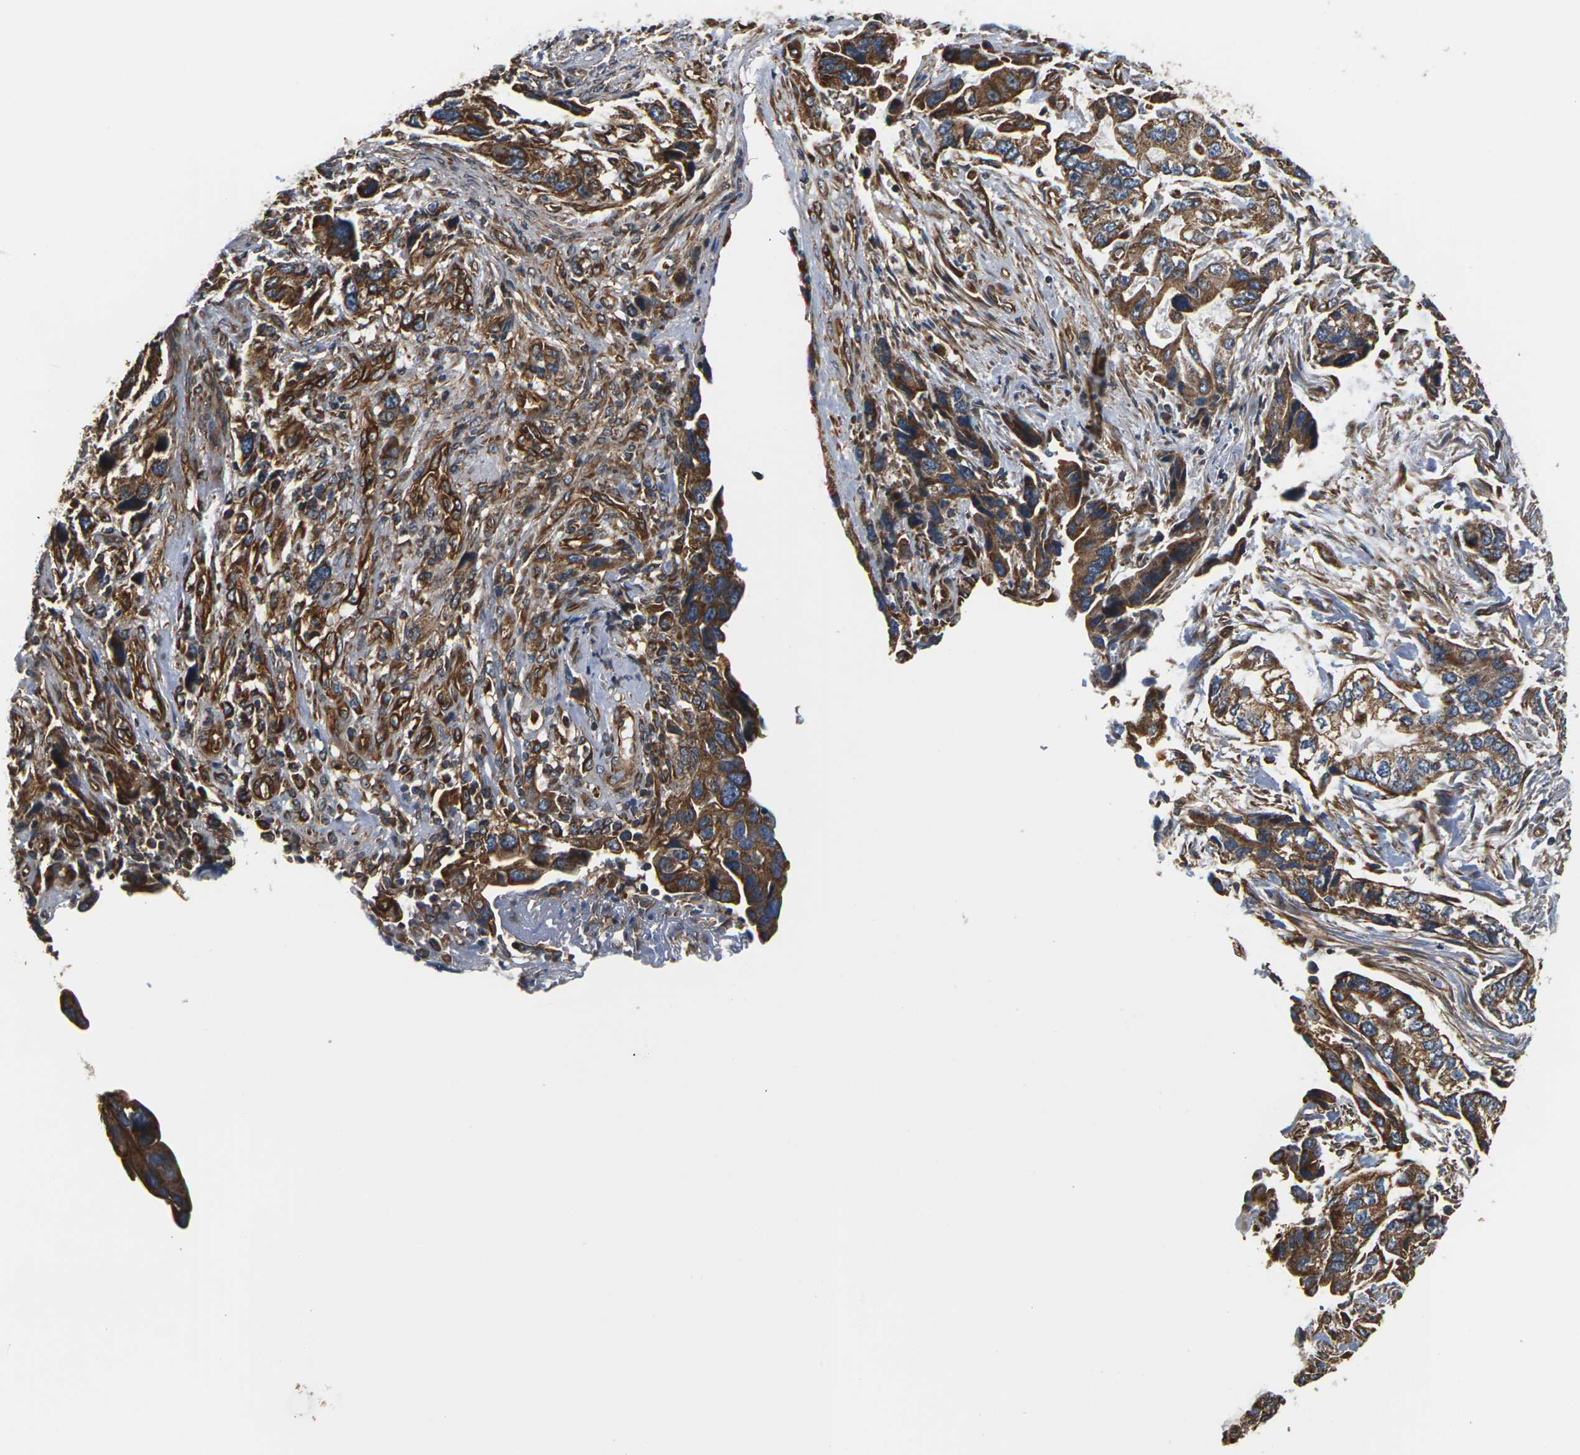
{"staining": {"intensity": "strong", "quantity": ">75%", "location": "cytoplasmic/membranous"}, "tissue": "stomach cancer", "cell_type": "Tumor cells", "image_type": "cancer", "snomed": [{"axis": "morphology", "description": "Adenocarcinoma, NOS"}, {"axis": "topography", "description": "Stomach, lower"}], "caption": "Protein staining demonstrates strong cytoplasmic/membranous positivity in about >75% of tumor cells in stomach cancer (adenocarcinoma).", "gene": "PCDHB4", "patient": {"sex": "female", "age": 93}}